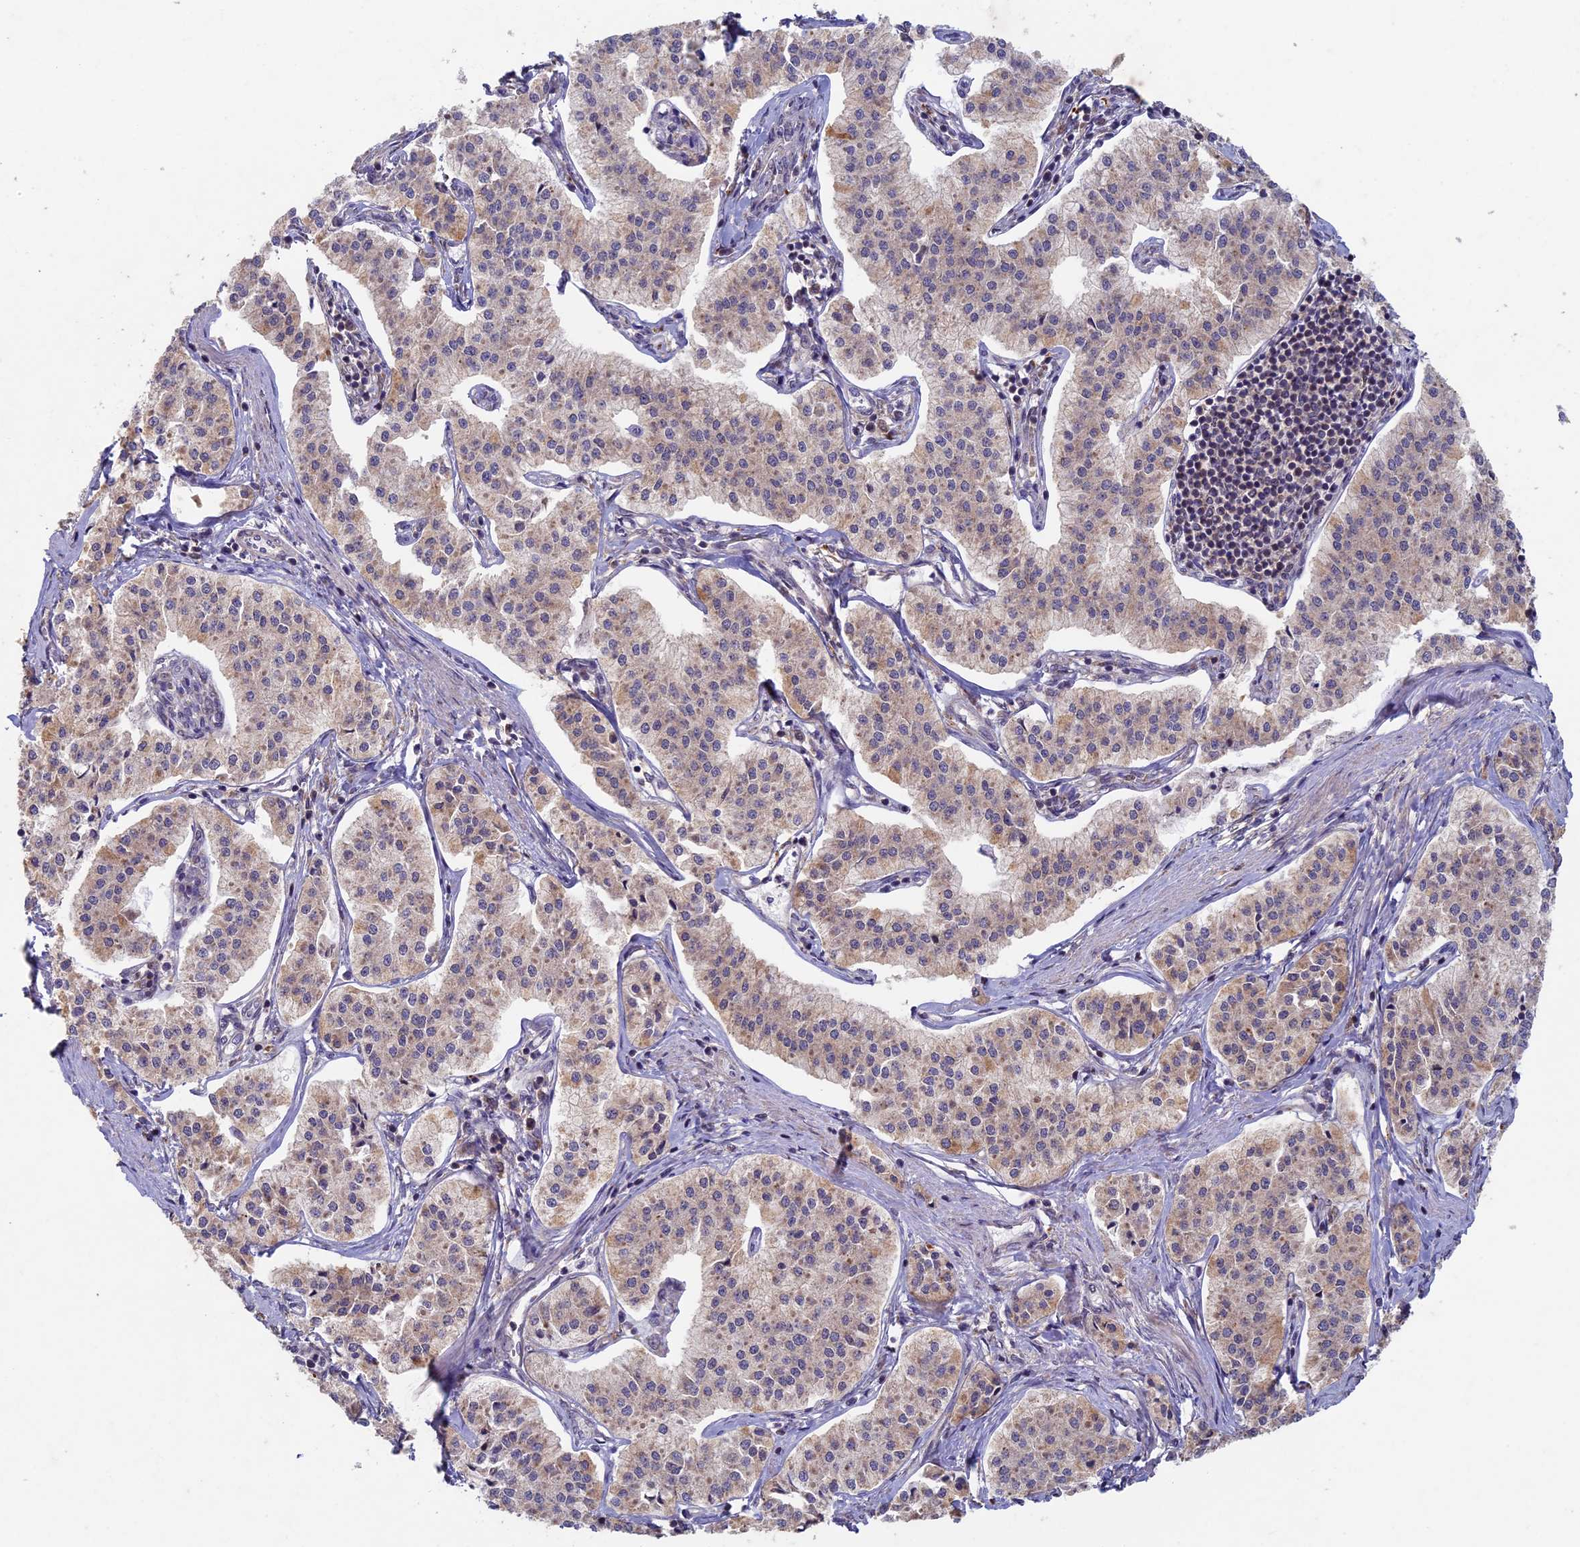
{"staining": {"intensity": "weak", "quantity": ">75%", "location": "cytoplasmic/membranous"}, "tissue": "pancreatic cancer", "cell_type": "Tumor cells", "image_type": "cancer", "snomed": [{"axis": "morphology", "description": "Adenocarcinoma, NOS"}, {"axis": "topography", "description": "Pancreas"}], "caption": "Immunohistochemistry (IHC) (DAB) staining of human pancreatic adenocarcinoma reveals weak cytoplasmic/membranous protein positivity in about >75% of tumor cells.", "gene": "RCCD1", "patient": {"sex": "female", "age": 50}}